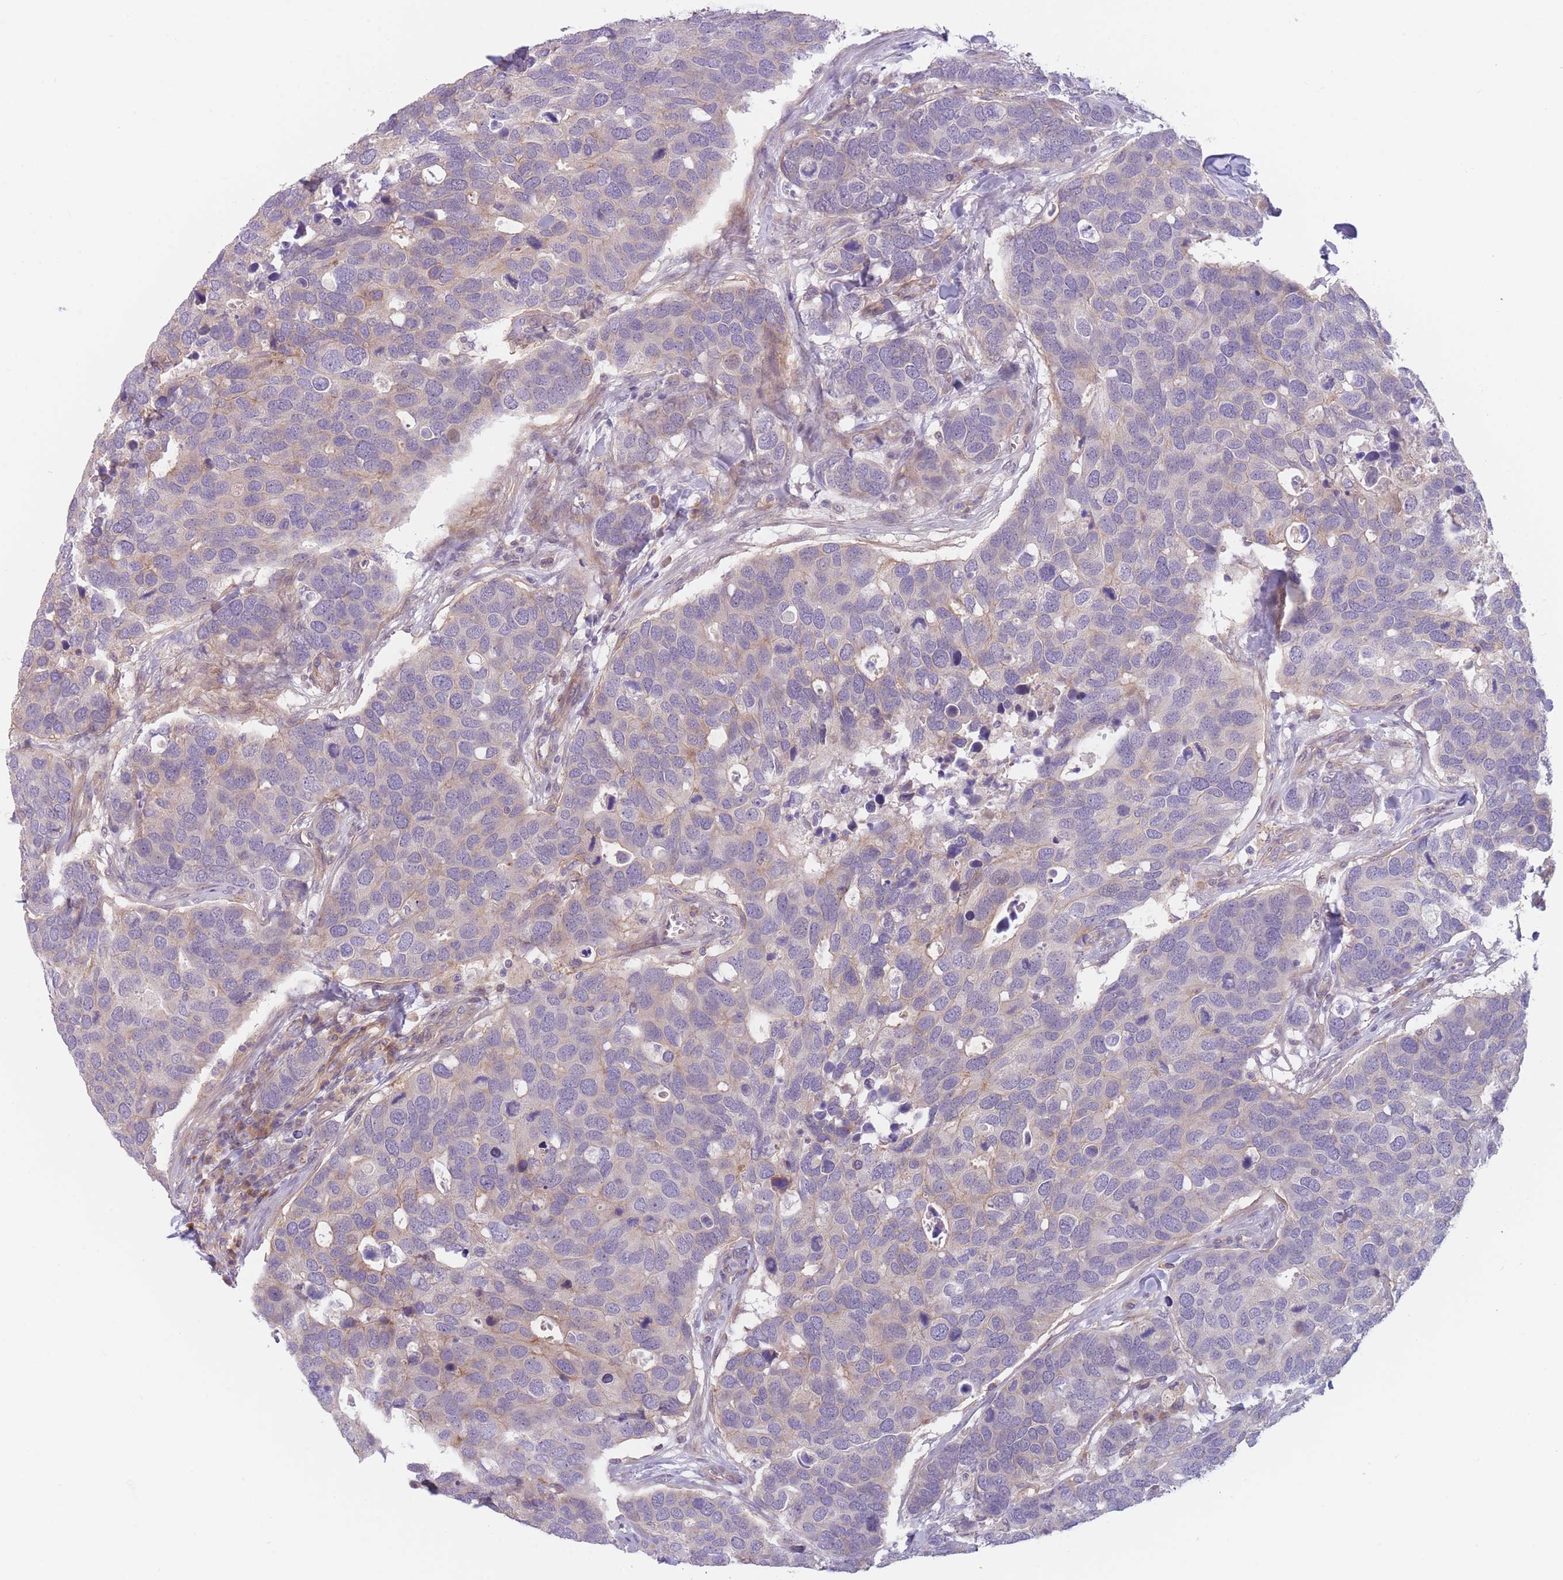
{"staining": {"intensity": "negative", "quantity": "none", "location": "none"}, "tissue": "breast cancer", "cell_type": "Tumor cells", "image_type": "cancer", "snomed": [{"axis": "morphology", "description": "Duct carcinoma"}, {"axis": "topography", "description": "Breast"}], "caption": "IHC of breast infiltrating ductal carcinoma displays no expression in tumor cells. Nuclei are stained in blue.", "gene": "WDR93", "patient": {"sex": "female", "age": 83}}